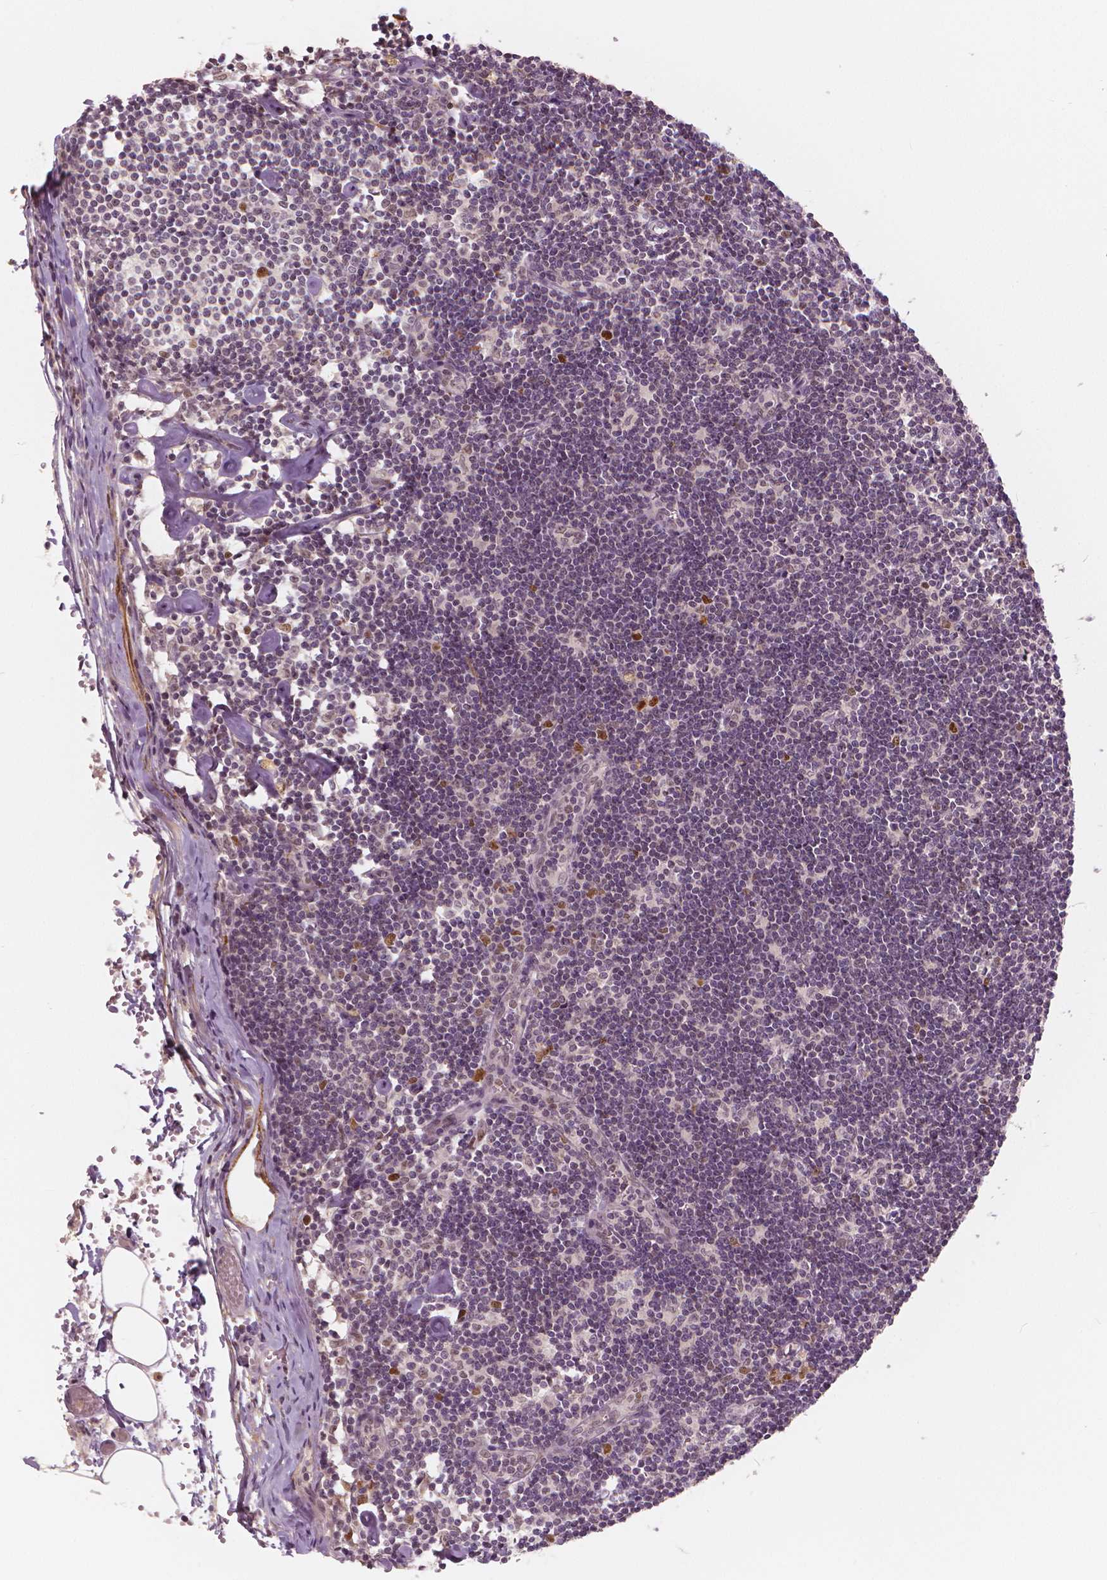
{"staining": {"intensity": "moderate", "quantity": "<25%", "location": "nuclear"}, "tissue": "lymph node", "cell_type": "Germinal center cells", "image_type": "normal", "snomed": [{"axis": "morphology", "description": "Normal tissue, NOS"}, {"axis": "topography", "description": "Lymph node"}], "caption": "Immunohistochemistry micrograph of benign lymph node stained for a protein (brown), which exhibits low levels of moderate nuclear staining in about <25% of germinal center cells.", "gene": "NSD2", "patient": {"sex": "female", "age": 42}}